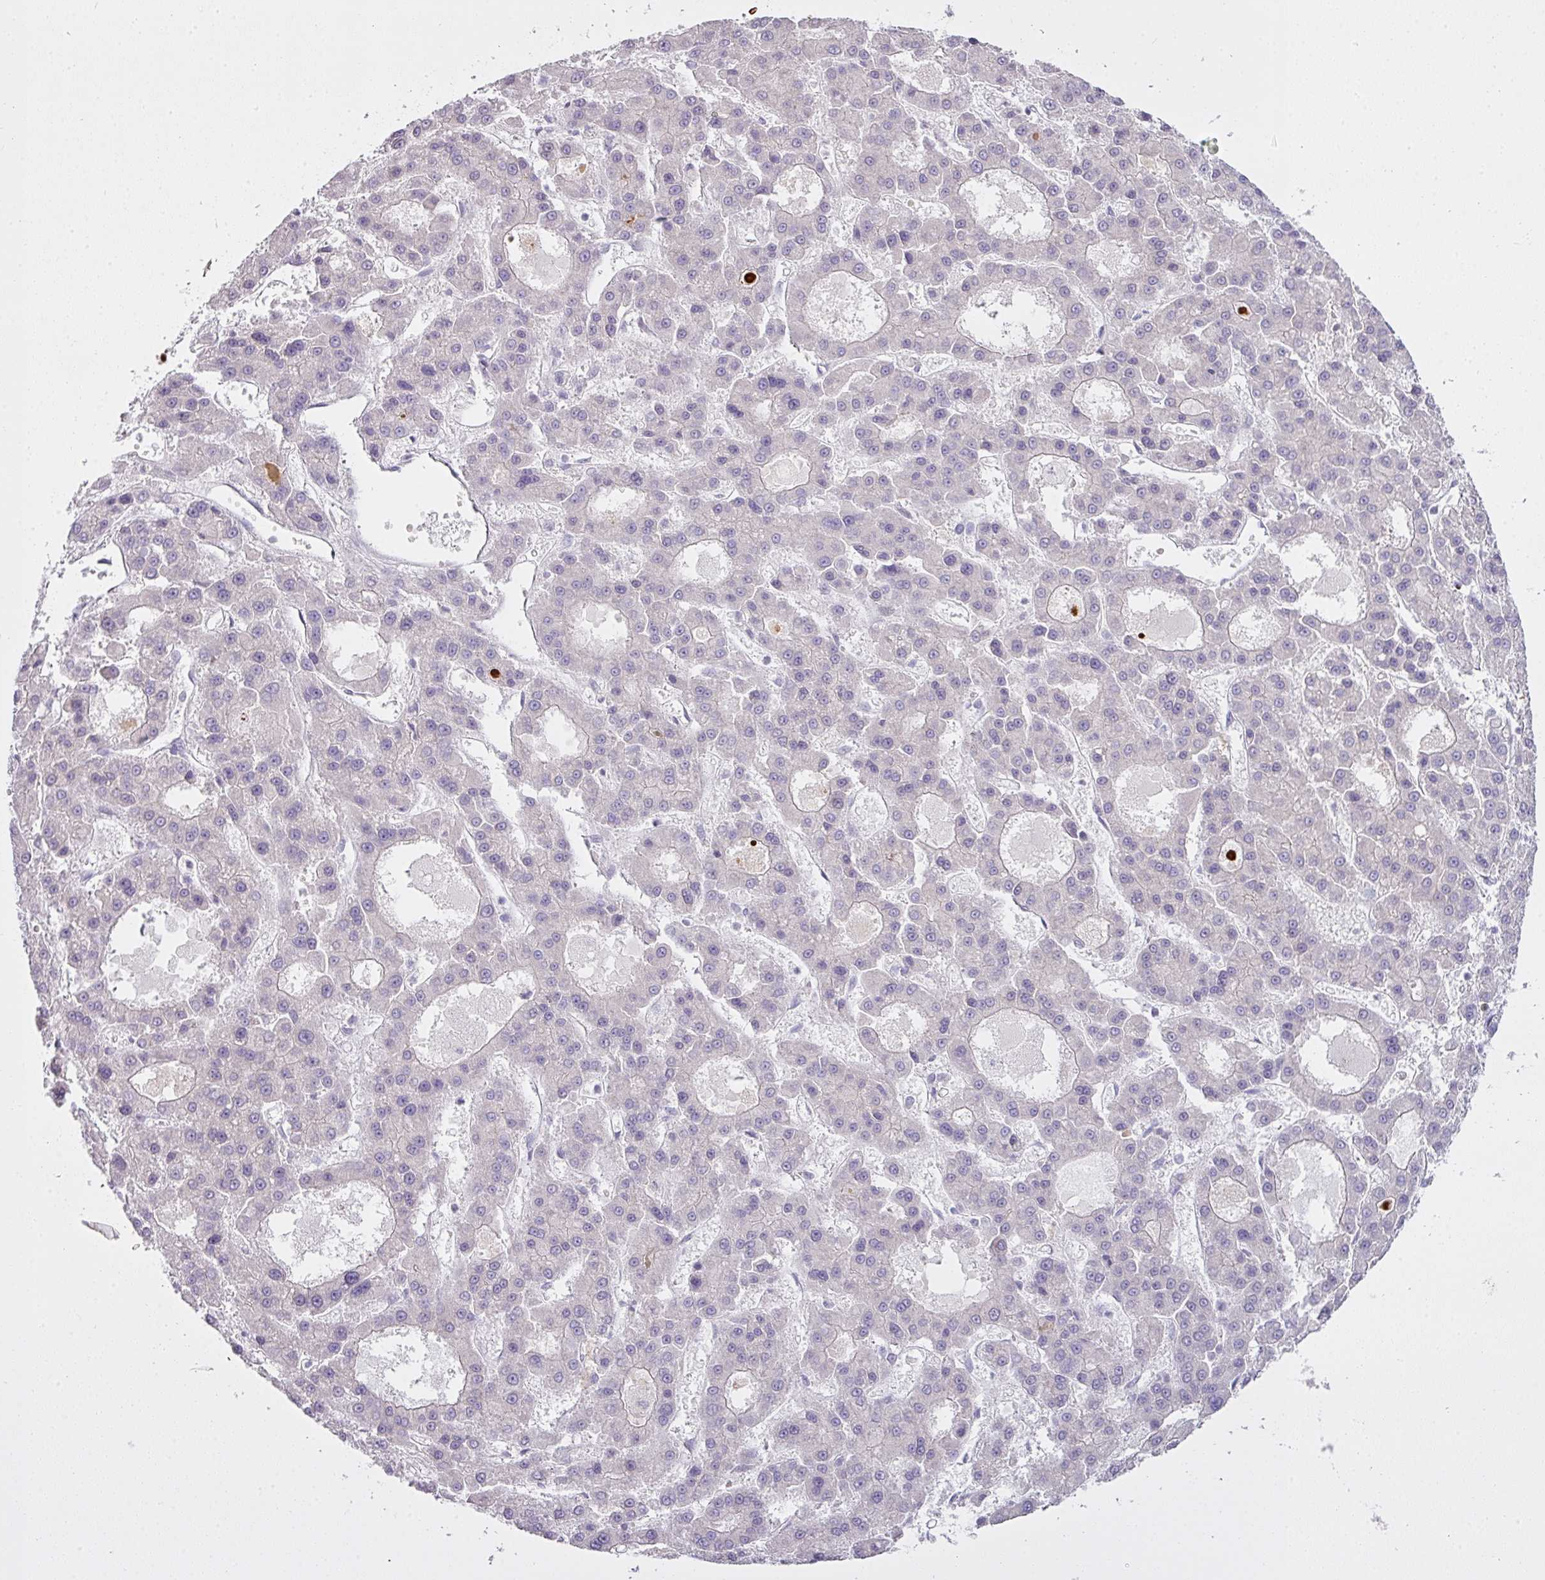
{"staining": {"intensity": "negative", "quantity": "none", "location": "none"}, "tissue": "liver cancer", "cell_type": "Tumor cells", "image_type": "cancer", "snomed": [{"axis": "morphology", "description": "Carcinoma, Hepatocellular, NOS"}, {"axis": "topography", "description": "Liver"}], "caption": "A high-resolution image shows immunohistochemistry staining of hepatocellular carcinoma (liver), which demonstrates no significant positivity in tumor cells.", "gene": "ZNF688", "patient": {"sex": "male", "age": 70}}